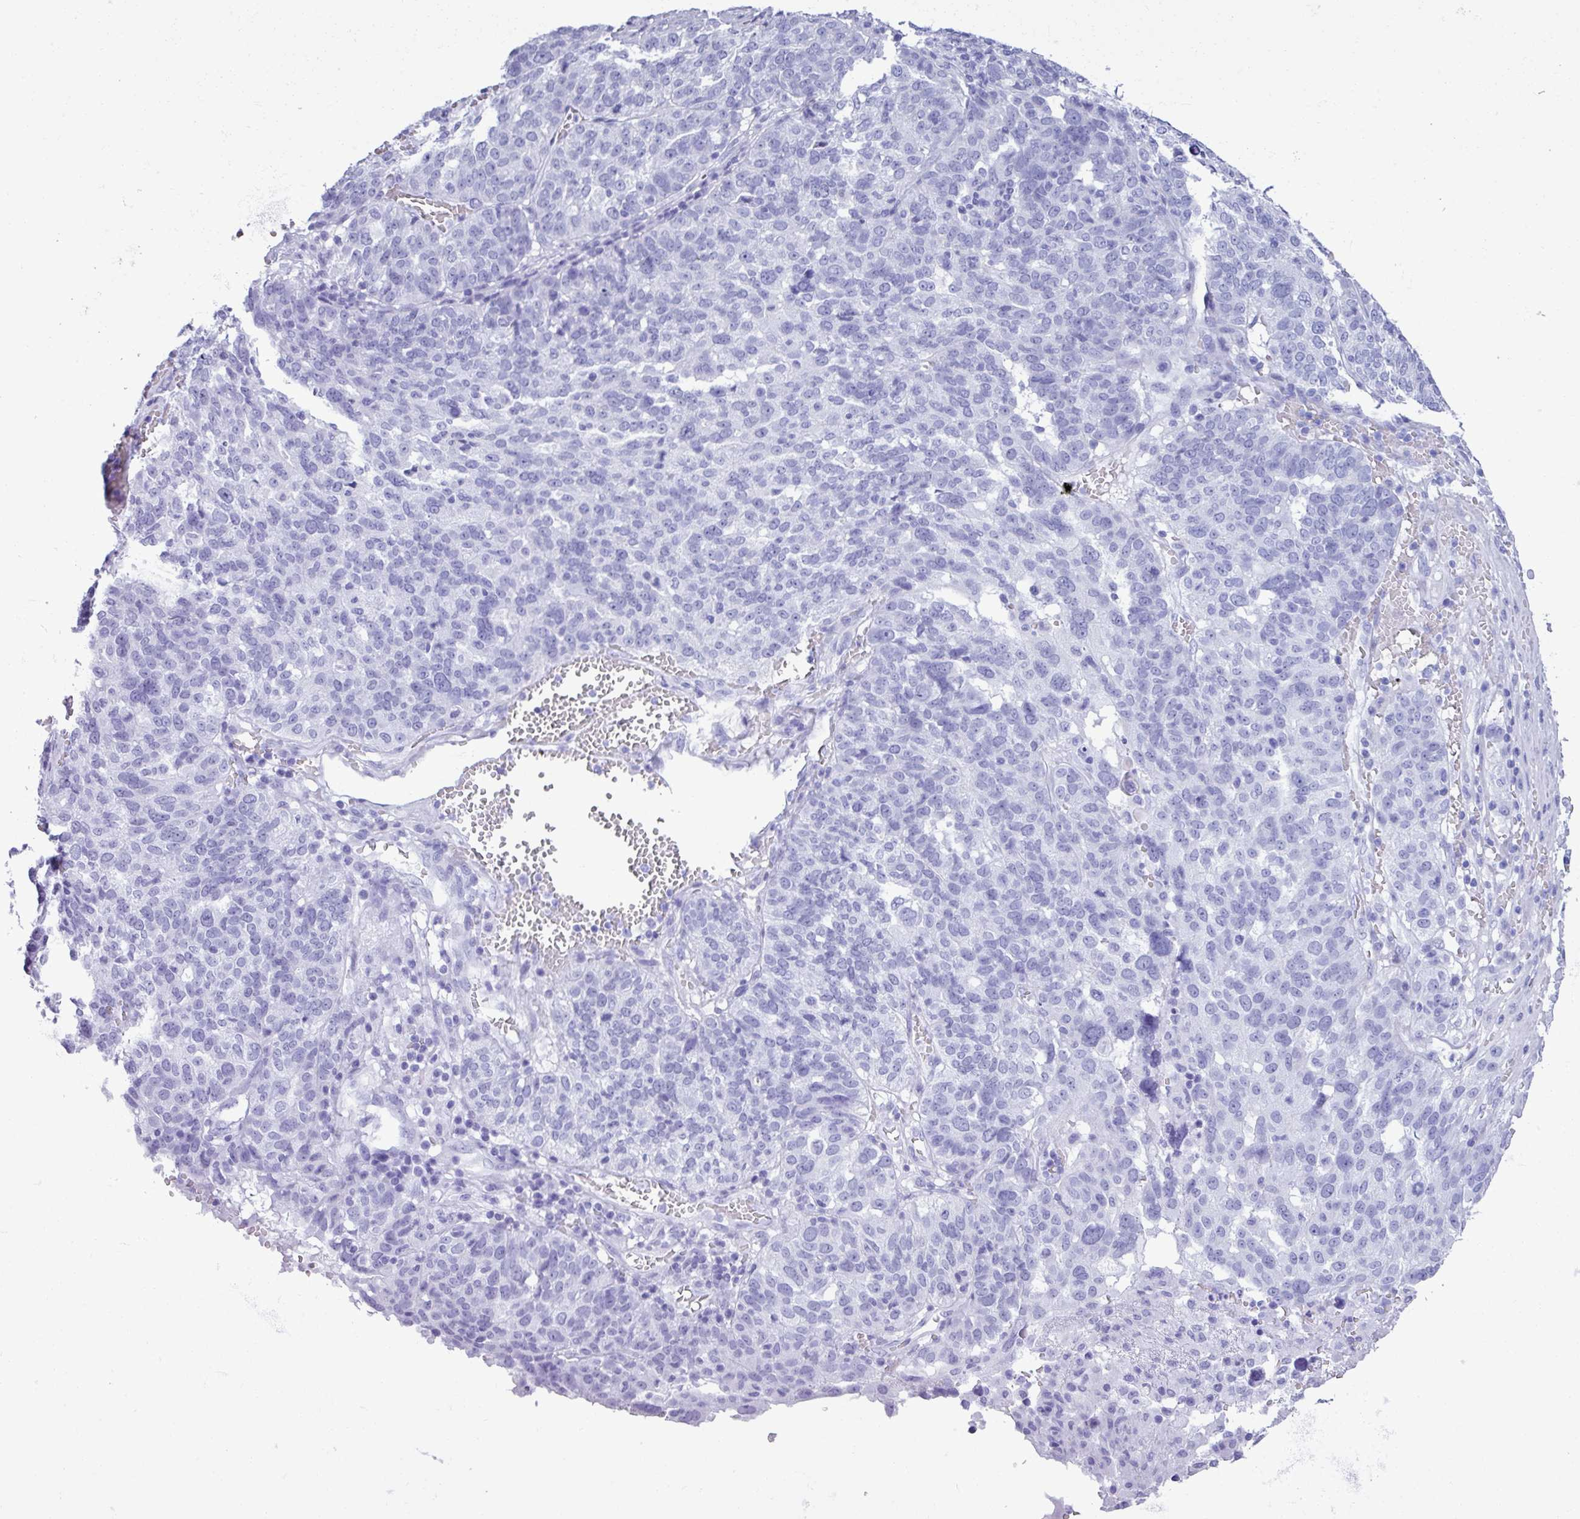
{"staining": {"intensity": "negative", "quantity": "none", "location": "none"}, "tissue": "ovarian cancer", "cell_type": "Tumor cells", "image_type": "cancer", "snomed": [{"axis": "morphology", "description": "Cystadenocarcinoma, serous, NOS"}, {"axis": "topography", "description": "Ovary"}], "caption": "Tumor cells are negative for brown protein staining in serous cystadenocarcinoma (ovarian).", "gene": "STIMATE", "patient": {"sex": "female", "age": 59}}